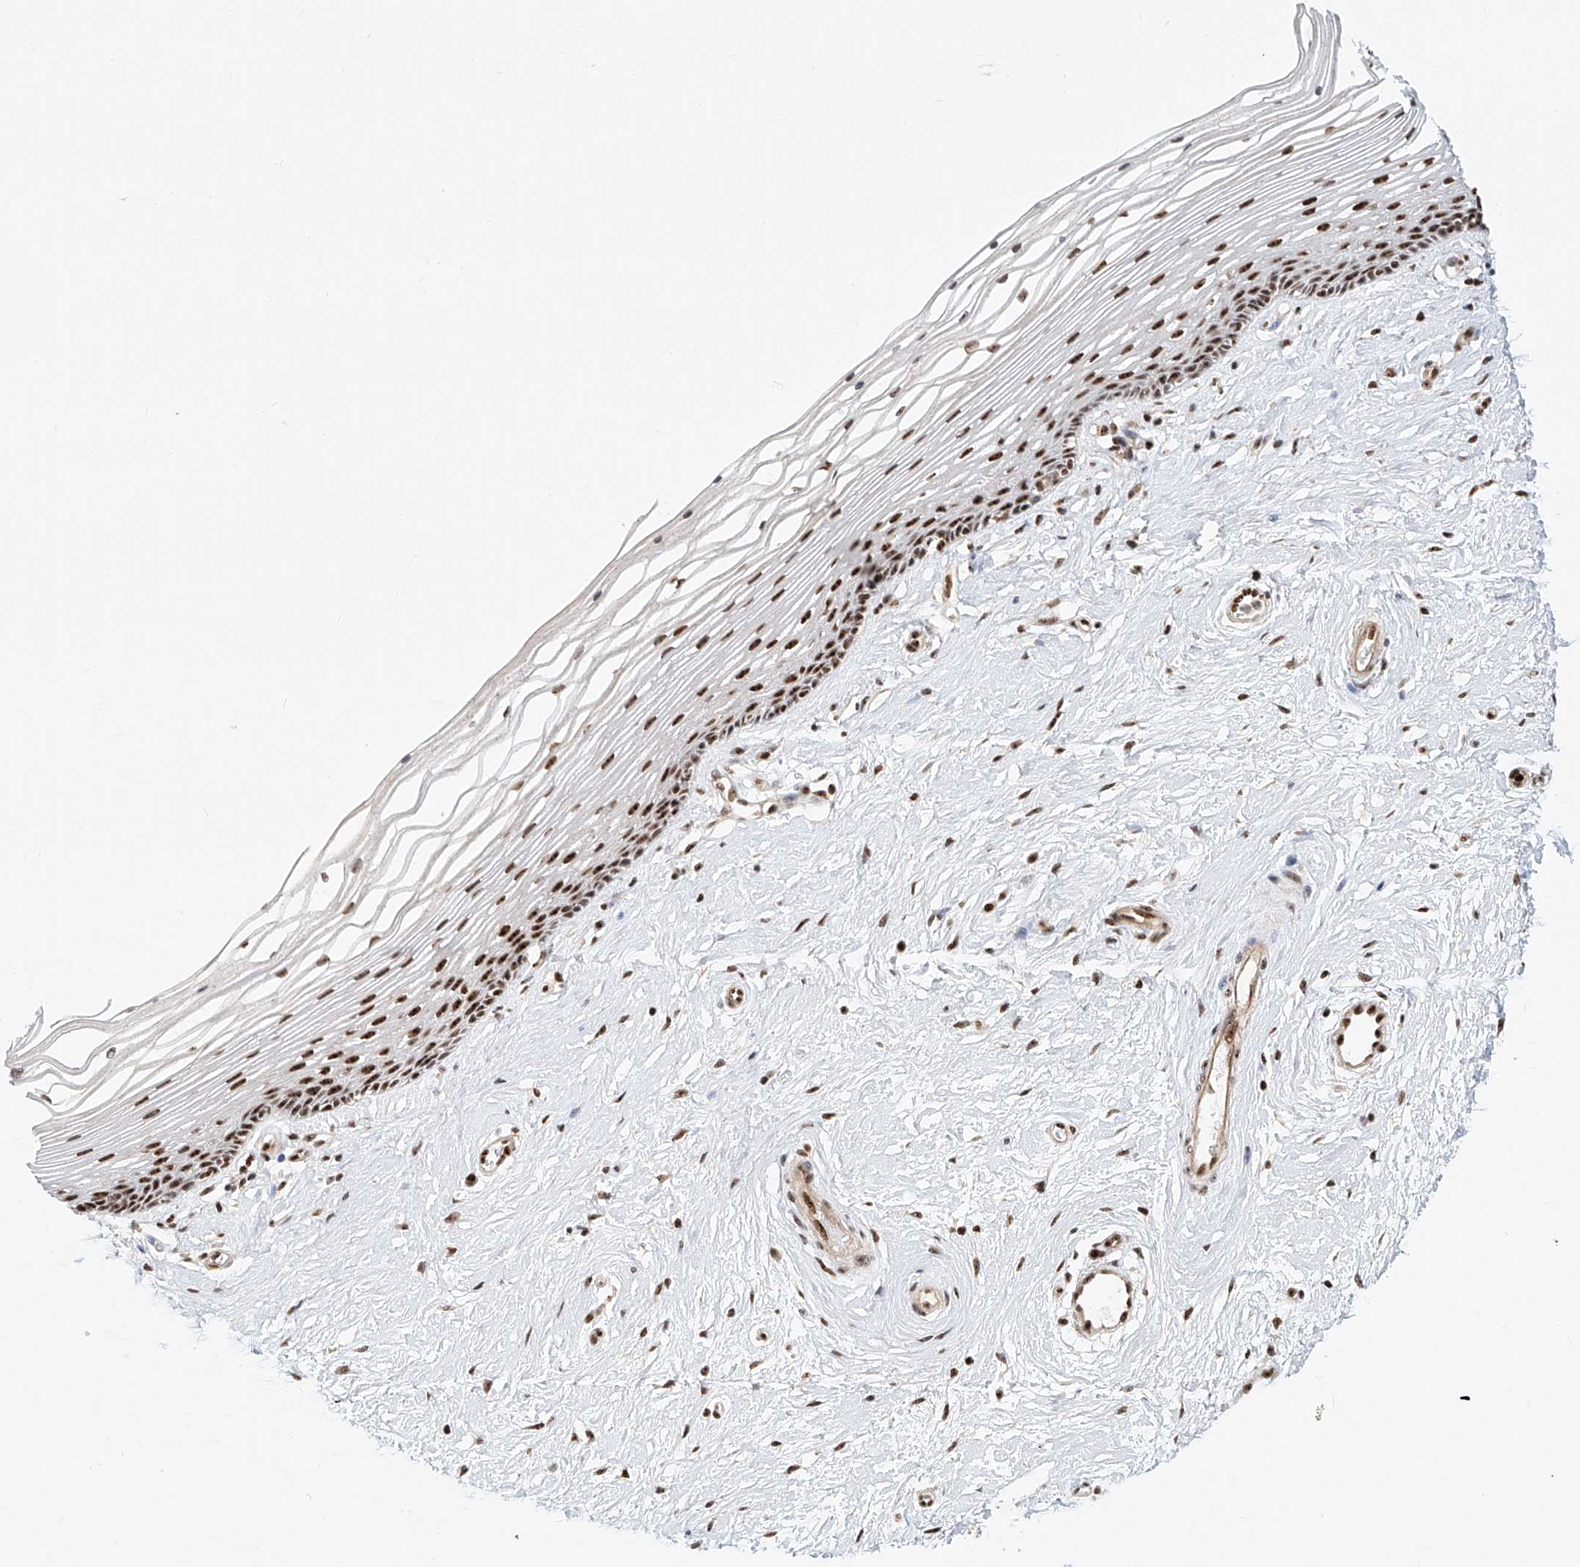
{"staining": {"intensity": "strong", "quantity": ">75%", "location": "nuclear"}, "tissue": "vagina", "cell_type": "Squamous epithelial cells", "image_type": "normal", "snomed": [{"axis": "morphology", "description": "Normal tissue, NOS"}, {"axis": "topography", "description": "Vagina"}], "caption": "Immunohistochemical staining of normal human vagina reveals >75% levels of strong nuclear protein expression in approximately >75% of squamous epithelial cells. The staining was performed using DAB, with brown indicating positive protein expression. Nuclei are stained blue with hematoxylin.", "gene": "PRUNE2", "patient": {"sex": "female", "age": 46}}